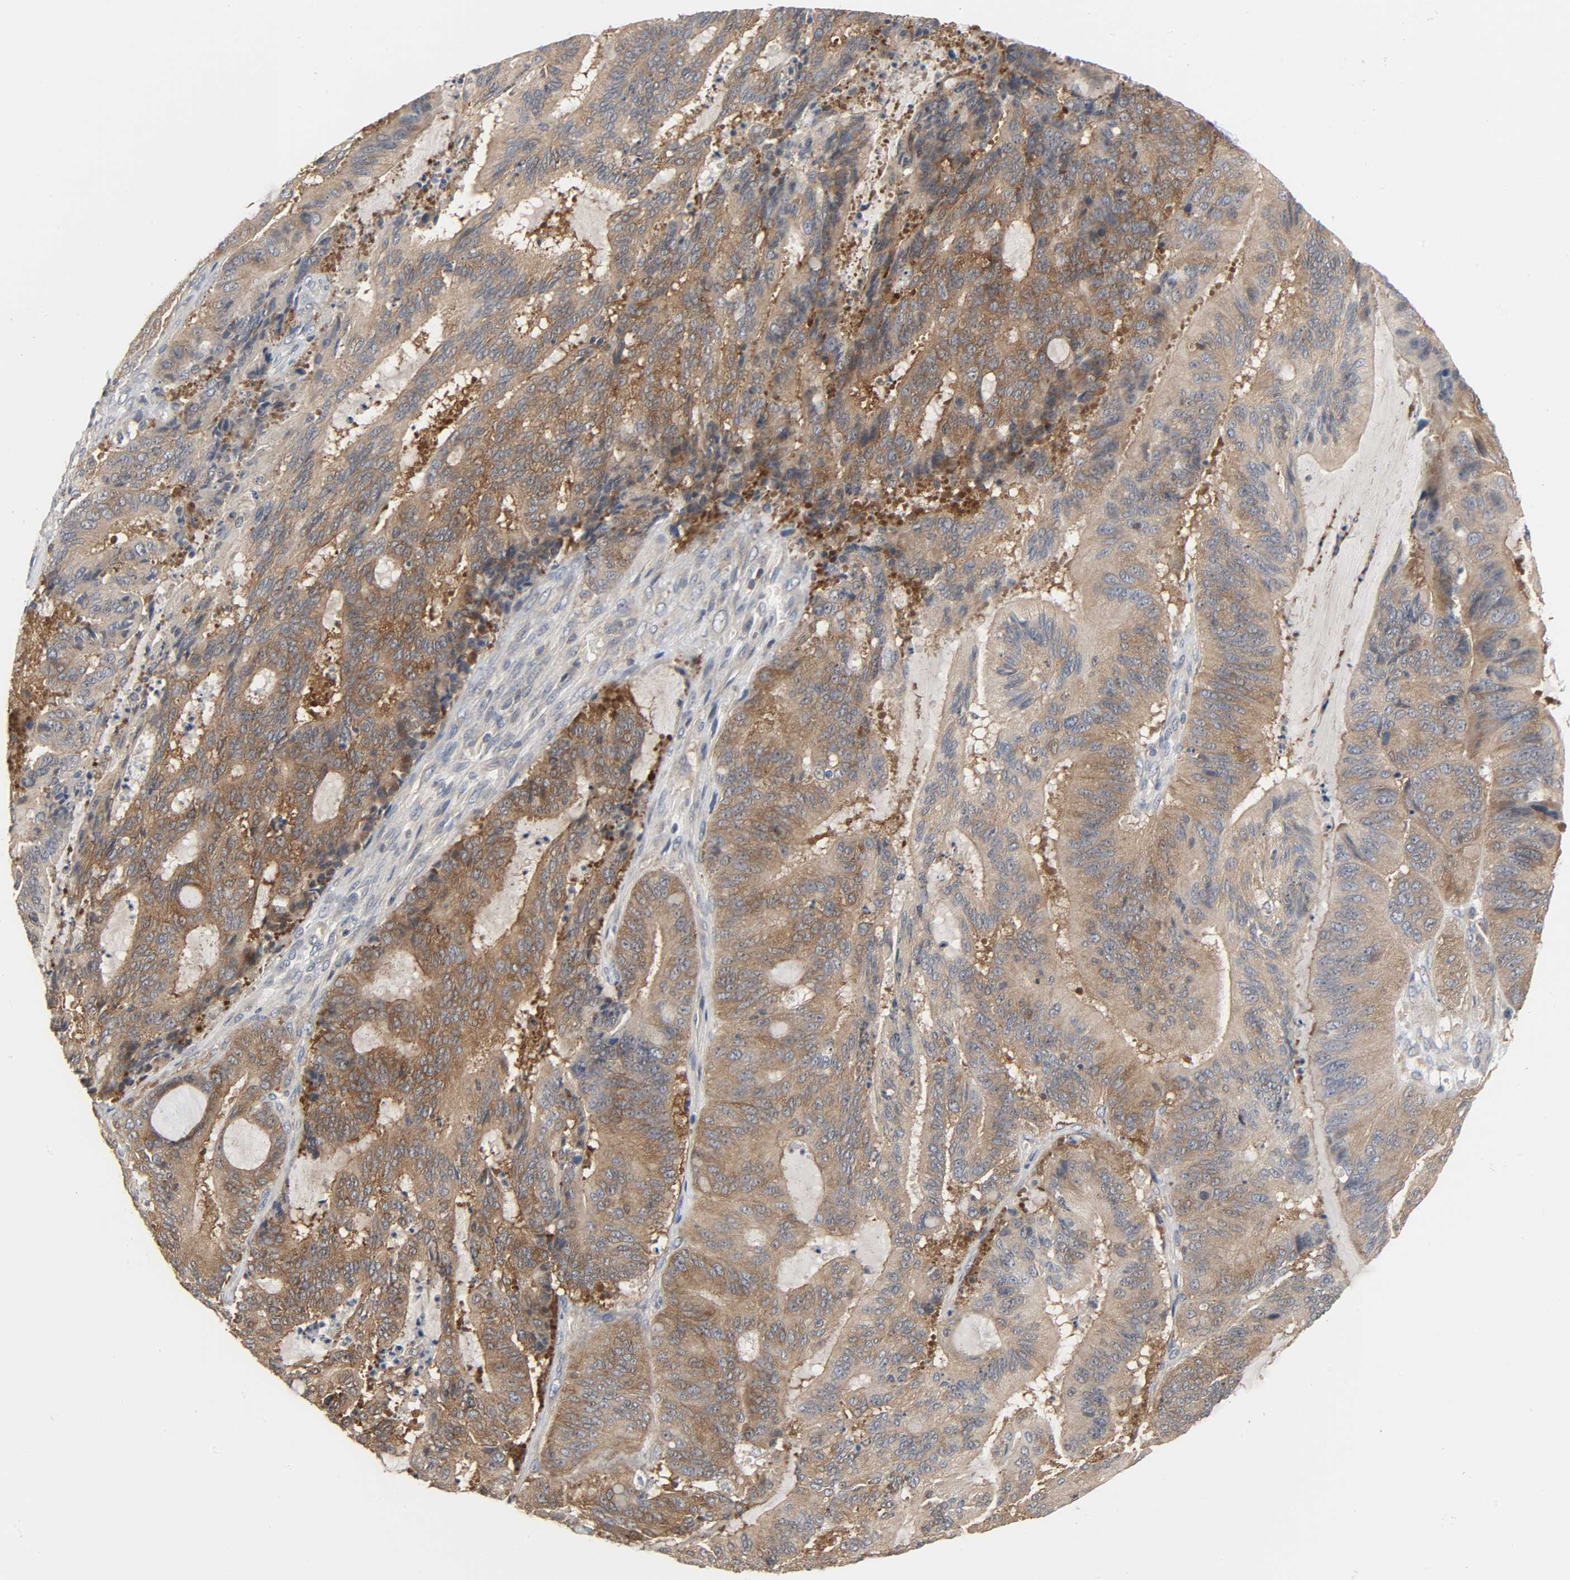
{"staining": {"intensity": "strong", "quantity": ">75%", "location": "cytoplasmic/membranous"}, "tissue": "liver cancer", "cell_type": "Tumor cells", "image_type": "cancer", "snomed": [{"axis": "morphology", "description": "Cholangiocarcinoma"}, {"axis": "topography", "description": "Liver"}], "caption": "Cholangiocarcinoma (liver) was stained to show a protein in brown. There is high levels of strong cytoplasmic/membranous positivity in about >75% of tumor cells.", "gene": "PLEKHA2", "patient": {"sex": "female", "age": 73}}